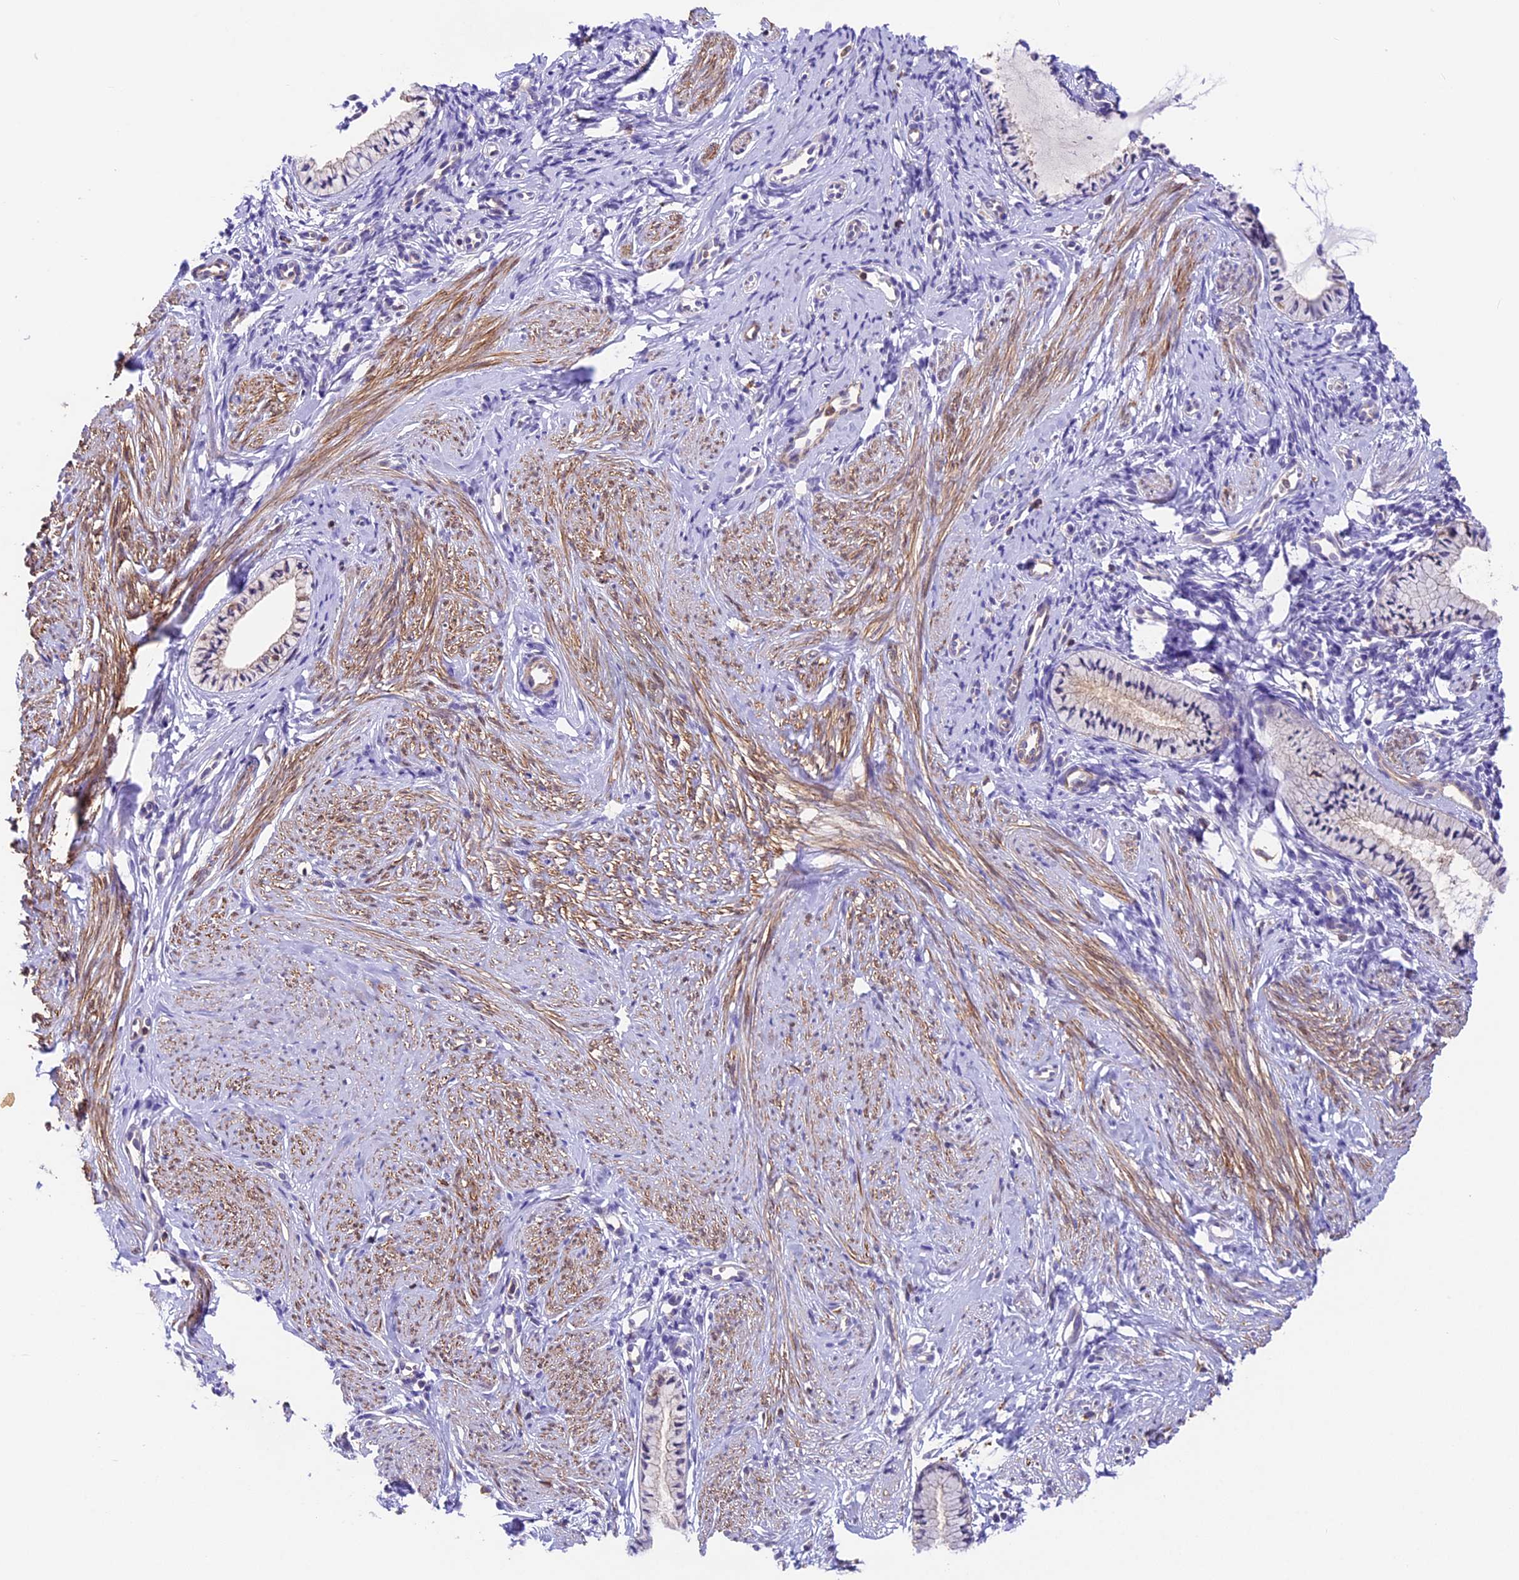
{"staining": {"intensity": "weak", "quantity": "<25%", "location": "cytoplasmic/membranous"}, "tissue": "cervix", "cell_type": "Glandular cells", "image_type": "normal", "snomed": [{"axis": "morphology", "description": "Normal tissue, NOS"}, {"axis": "topography", "description": "Cervix"}], "caption": "Micrograph shows no significant protein positivity in glandular cells of unremarkable cervix.", "gene": "TBC1D1", "patient": {"sex": "female", "age": 57}}